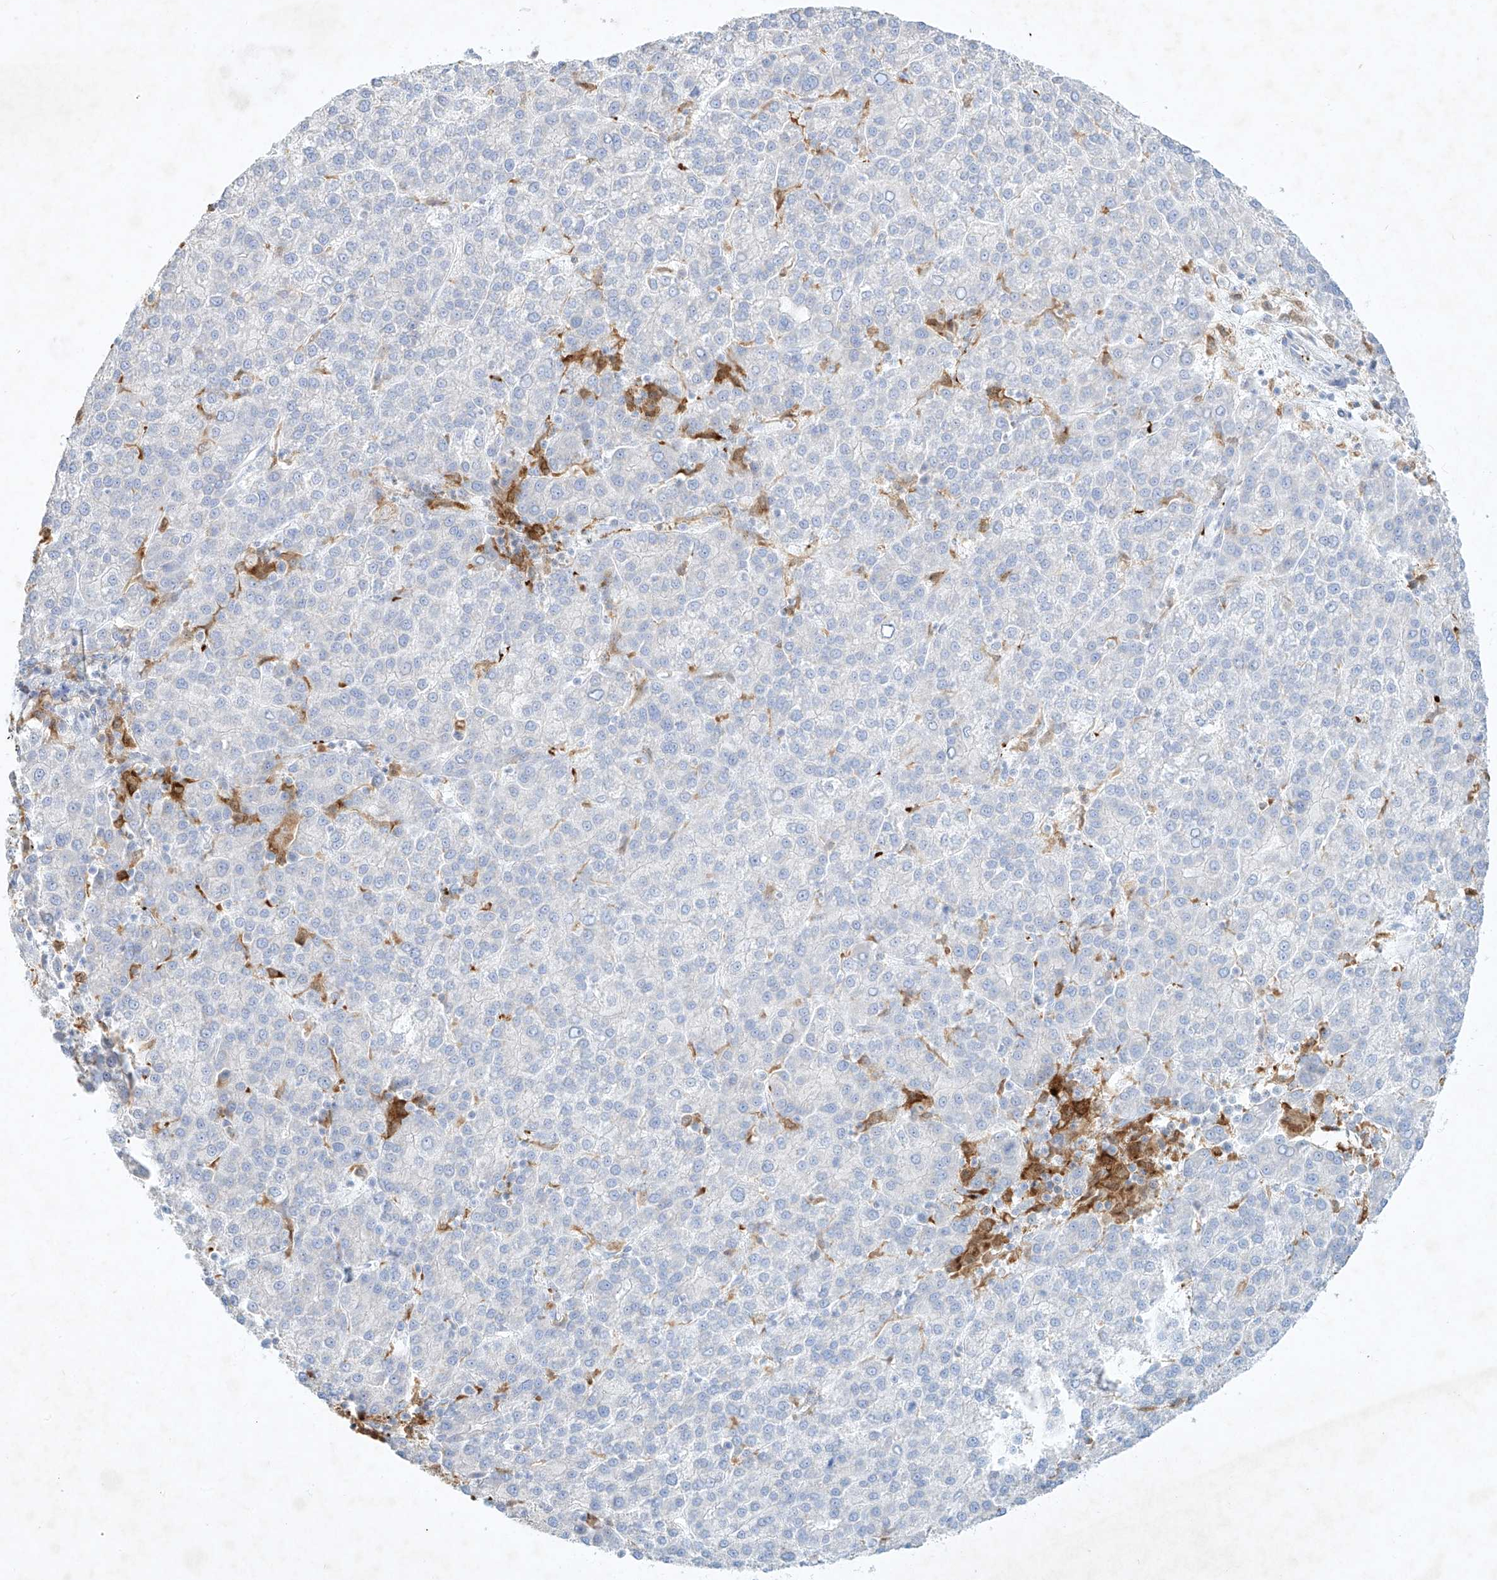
{"staining": {"intensity": "negative", "quantity": "none", "location": "none"}, "tissue": "liver cancer", "cell_type": "Tumor cells", "image_type": "cancer", "snomed": [{"axis": "morphology", "description": "Carcinoma, Hepatocellular, NOS"}, {"axis": "topography", "description": "Liver"}], "caption": "DAB immunohistochemical staining of hepatocellular carcinoma (liver) exhibits no significant staining in tumor cells.", "gene": "PLEK", "patient": {"sex": "female", "age": 58}}